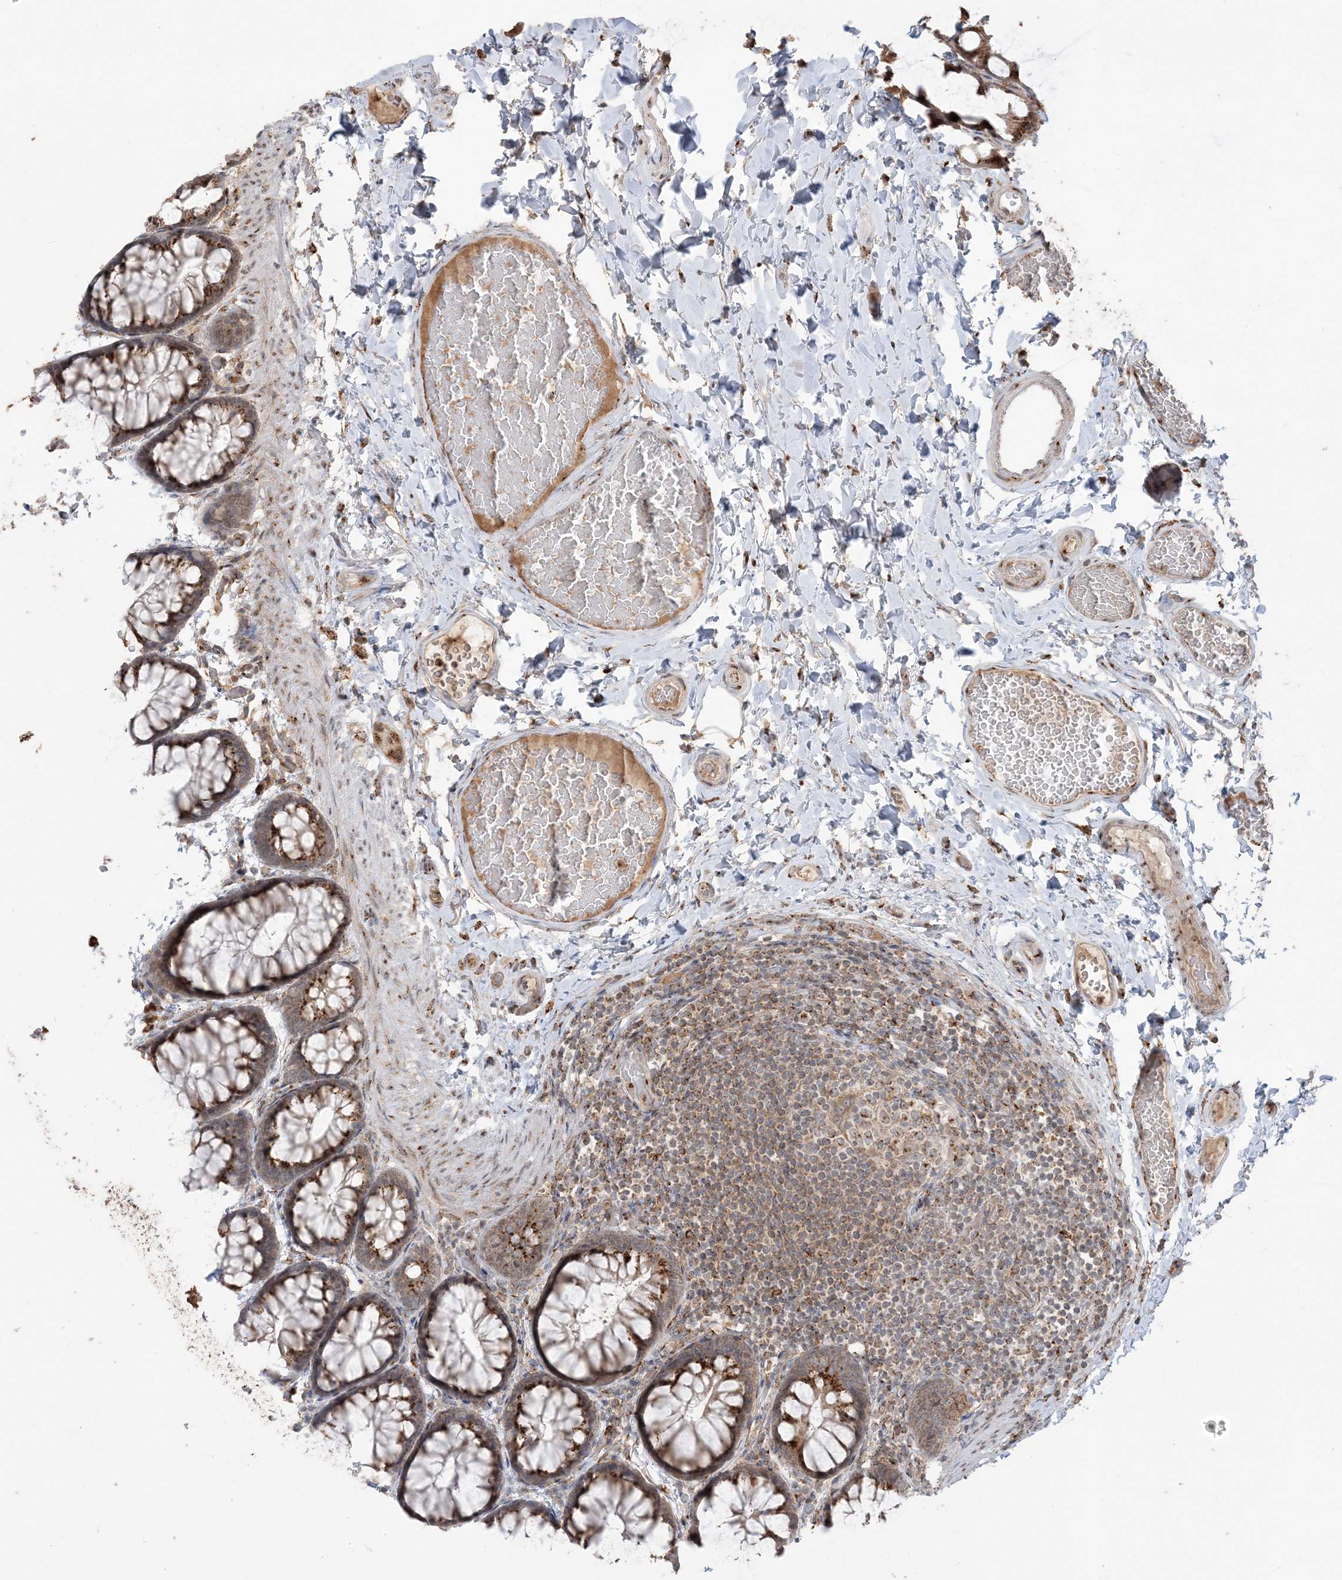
{"staining": {"intensity": "moderate", "quantity": ">75%", "location": "cytoplasmic/membranous"}, "tissue": "colon", "cell_type": "Endothelial cells", "image_type": "normal", "snomed": [{"axis": "morphology", "description": "Normal tissue, NOS"}, {"axis": "topography", "description": "Colon"}], "caption": "Unremarkable colon was stained to show a protein in brown. There is medium levels of moderate cytoplasmic/membranous positivity in approximately >75% of endothelial cells. Using DAB (3,3'-diaminobenzidine) (brown) and hematoxylin (blue) stains, captured at high magnification using brightfield microscopy.", "gene": "RER1", "patient": {"sex": "male", "age": 47}}